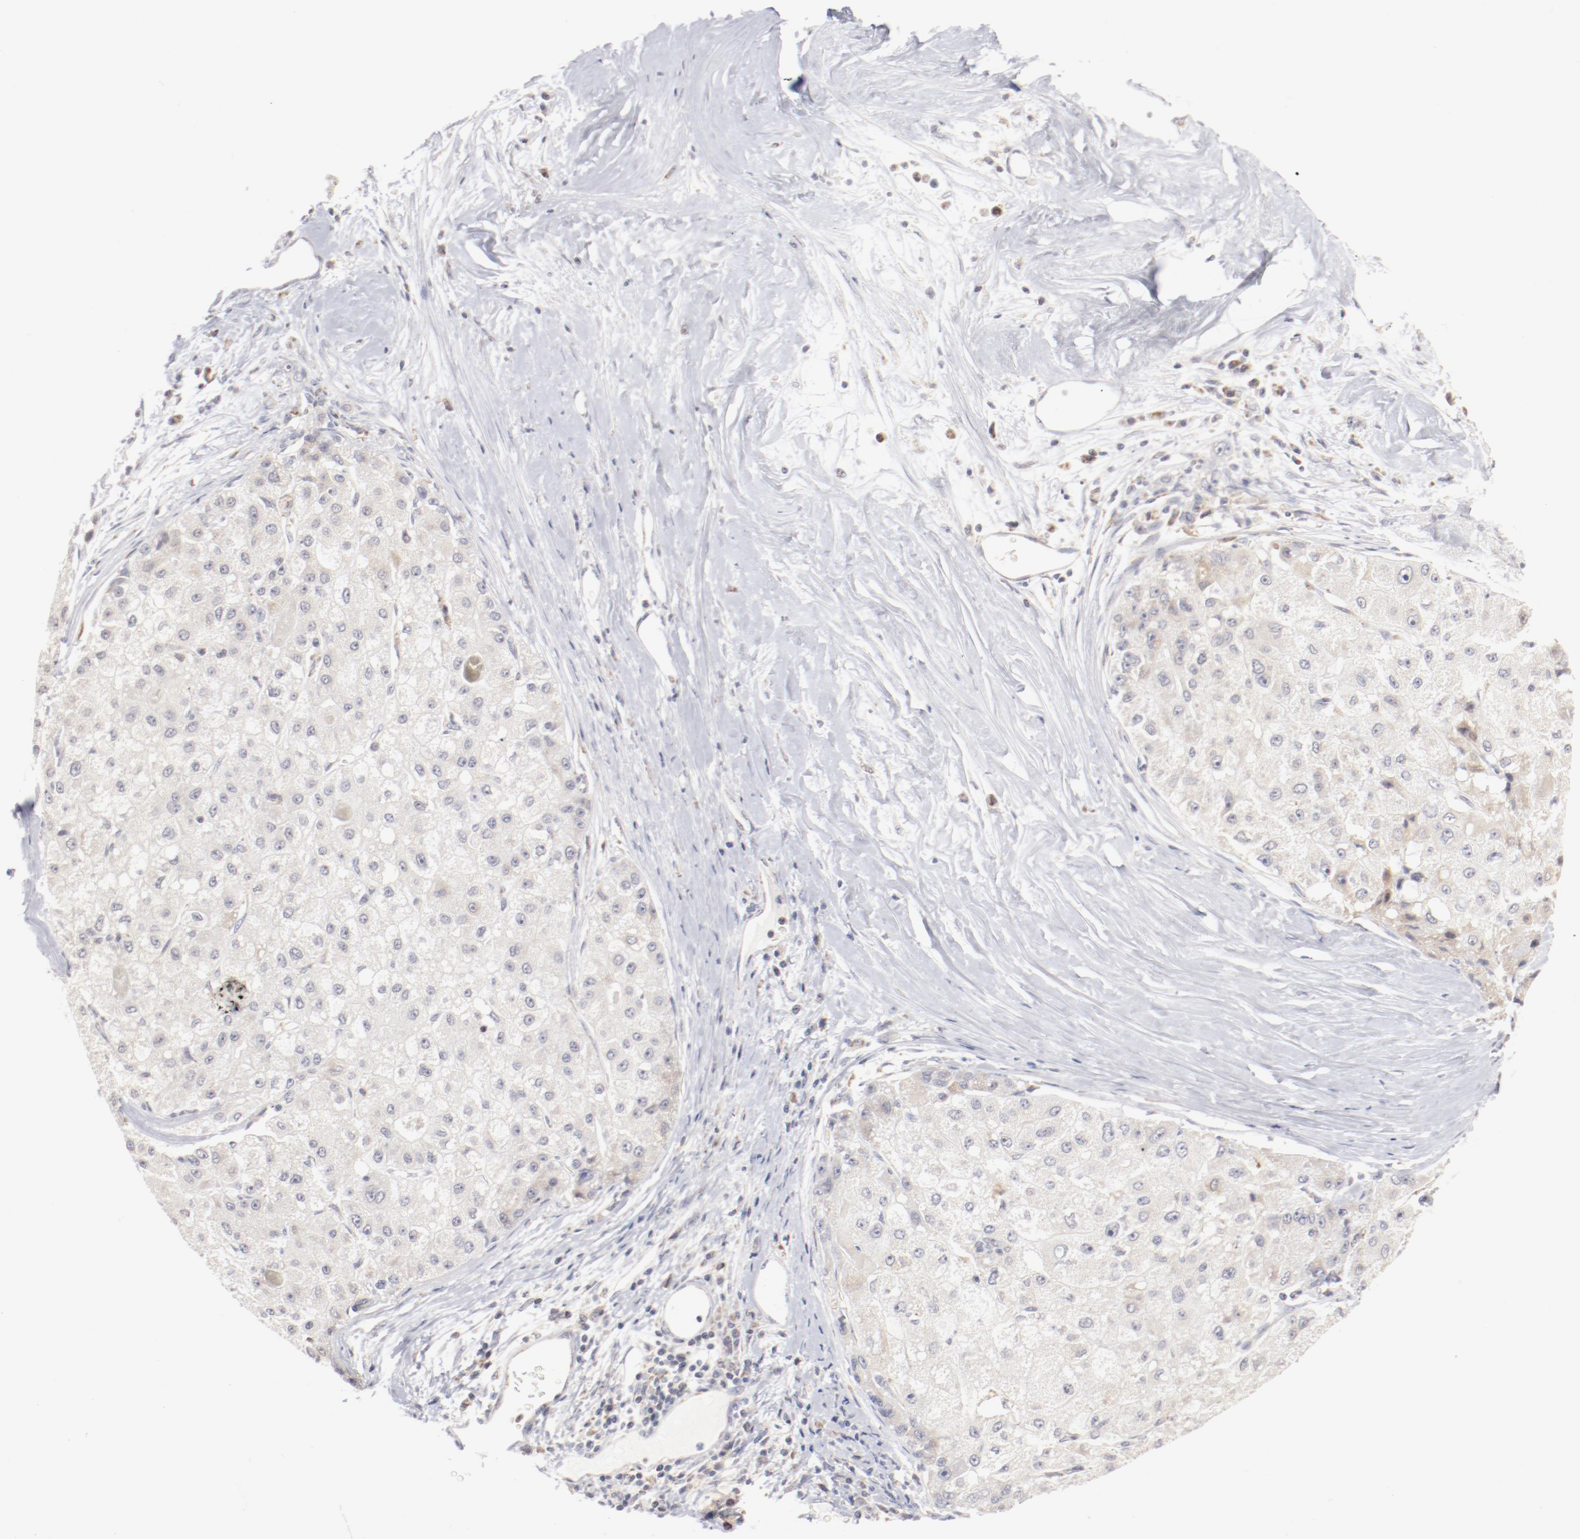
{"staining": {"intensity": "weak", "quantity": ">75%", "location": "cytoplasmic/membranous"}, "tissue": "liver cancer", "cell_type": "Tumor cells", "image_type": "cancer", "snomed": [{"axis": "morphology", "description": "Carcinoma, Hepatocellular, NOS"}, {"axis": "topography", "description": "Liver"}], "caption": "Liver cancer stained for a protein shows weak cytoplasmic/membranous positivity in tumor cells. (DAB (3,3'-diaminobenzidine) IHC, brown staining for protein, blue staining for nuclei).", "gene": "MRPL58", "patient": {"sex": "male", "age": 80}}